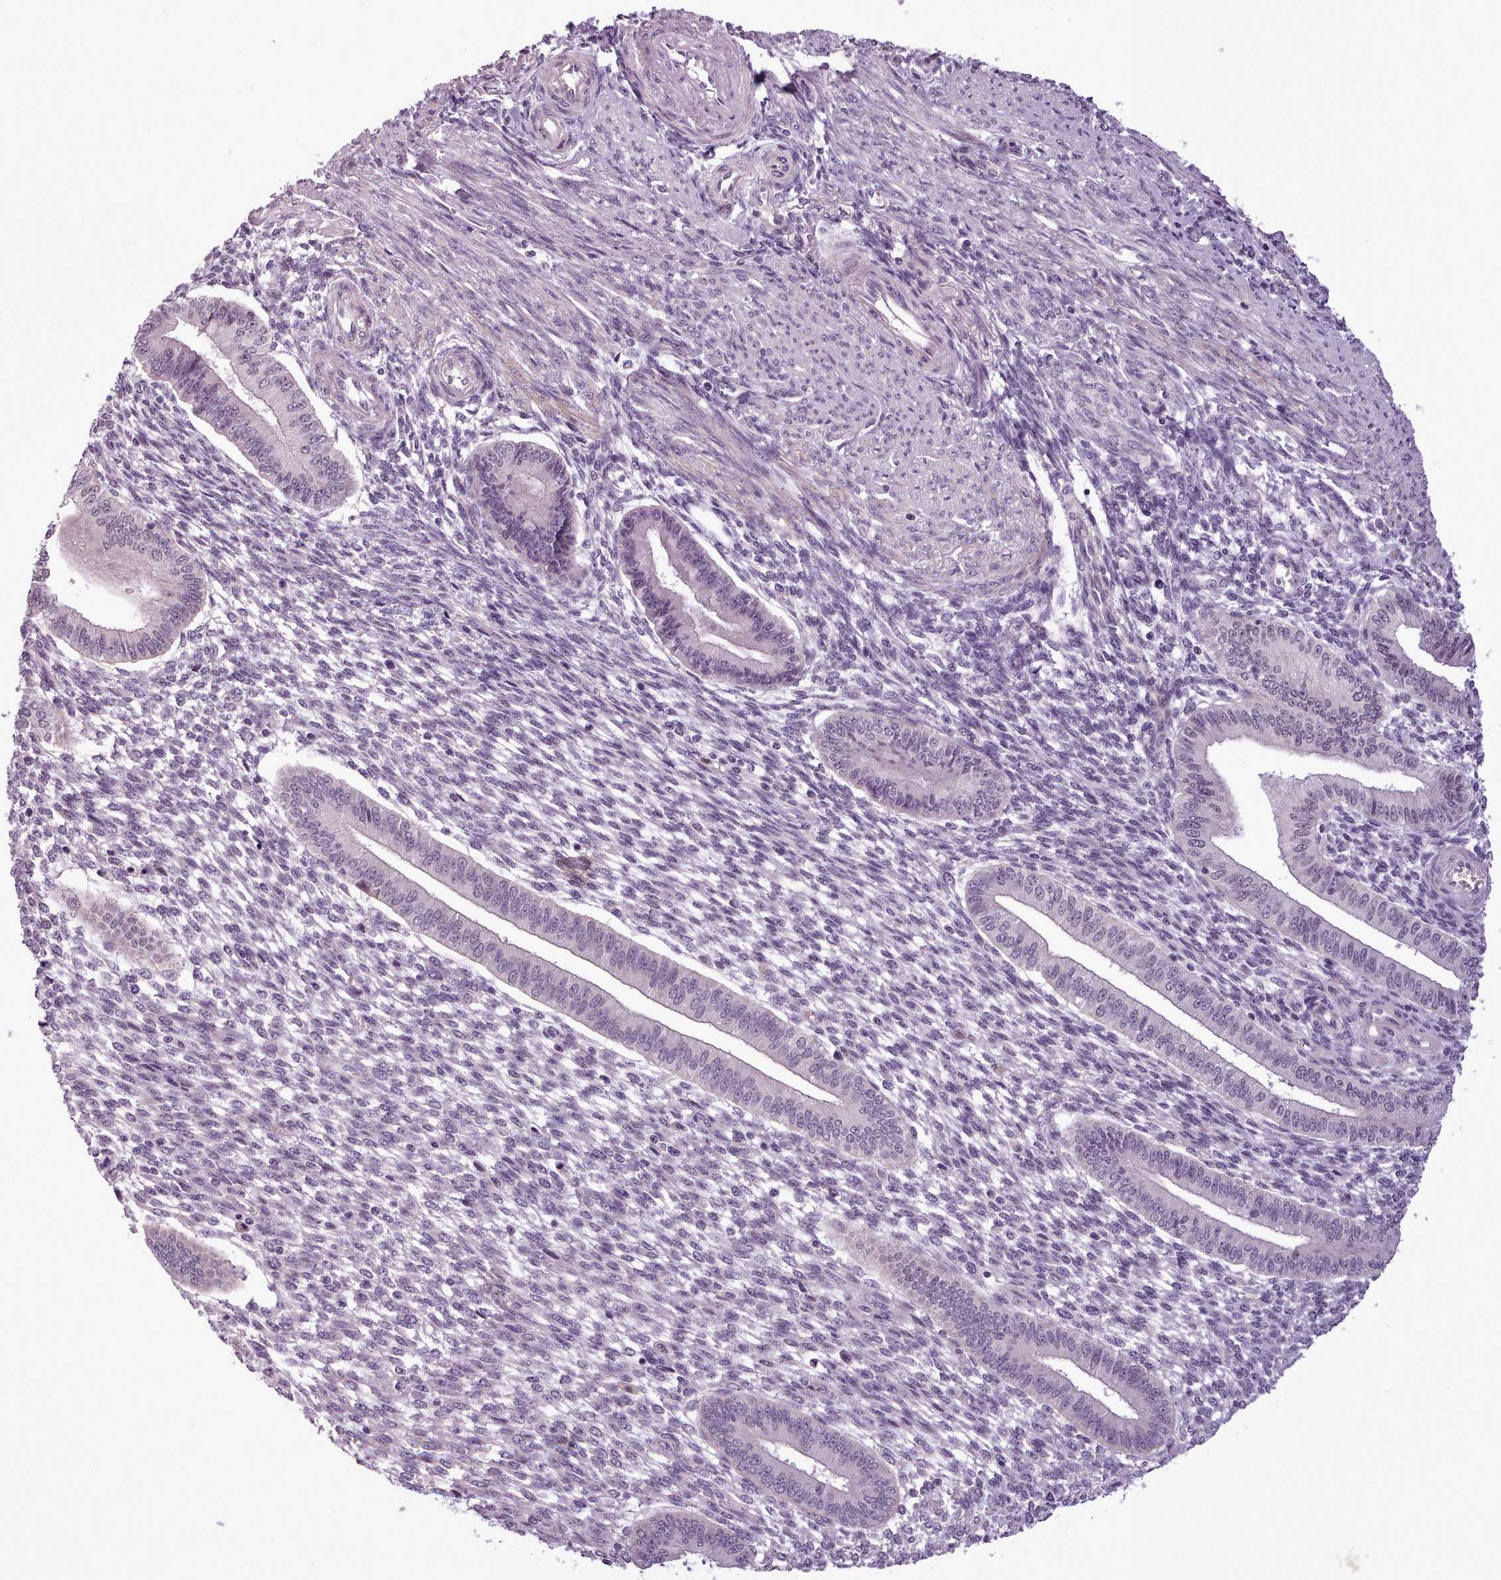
{"staining": {"intensity": "negative", "quantity": "none", "location": "none"}, "tissue": "endometrium", "cell_type": "Cells in endometrial stroma", "image_type": "normal", "snomed": [{"axis": "morphology", "description": "Normal tissue, NOS"}, {"axis": "topography", "description": "Endometrium"}], "caption": "Immunohistochemical staining of benign human endometrium reveals no significant positivity in cells in endometrial stroma. Brightfield microscopy of immunohistochemistry (IHC) stained with DAB (brown) and hematoxylin (blue), captured at high magnification.", "gene": "SLURP1", "patient": {"sex": "female", "age": 36}}